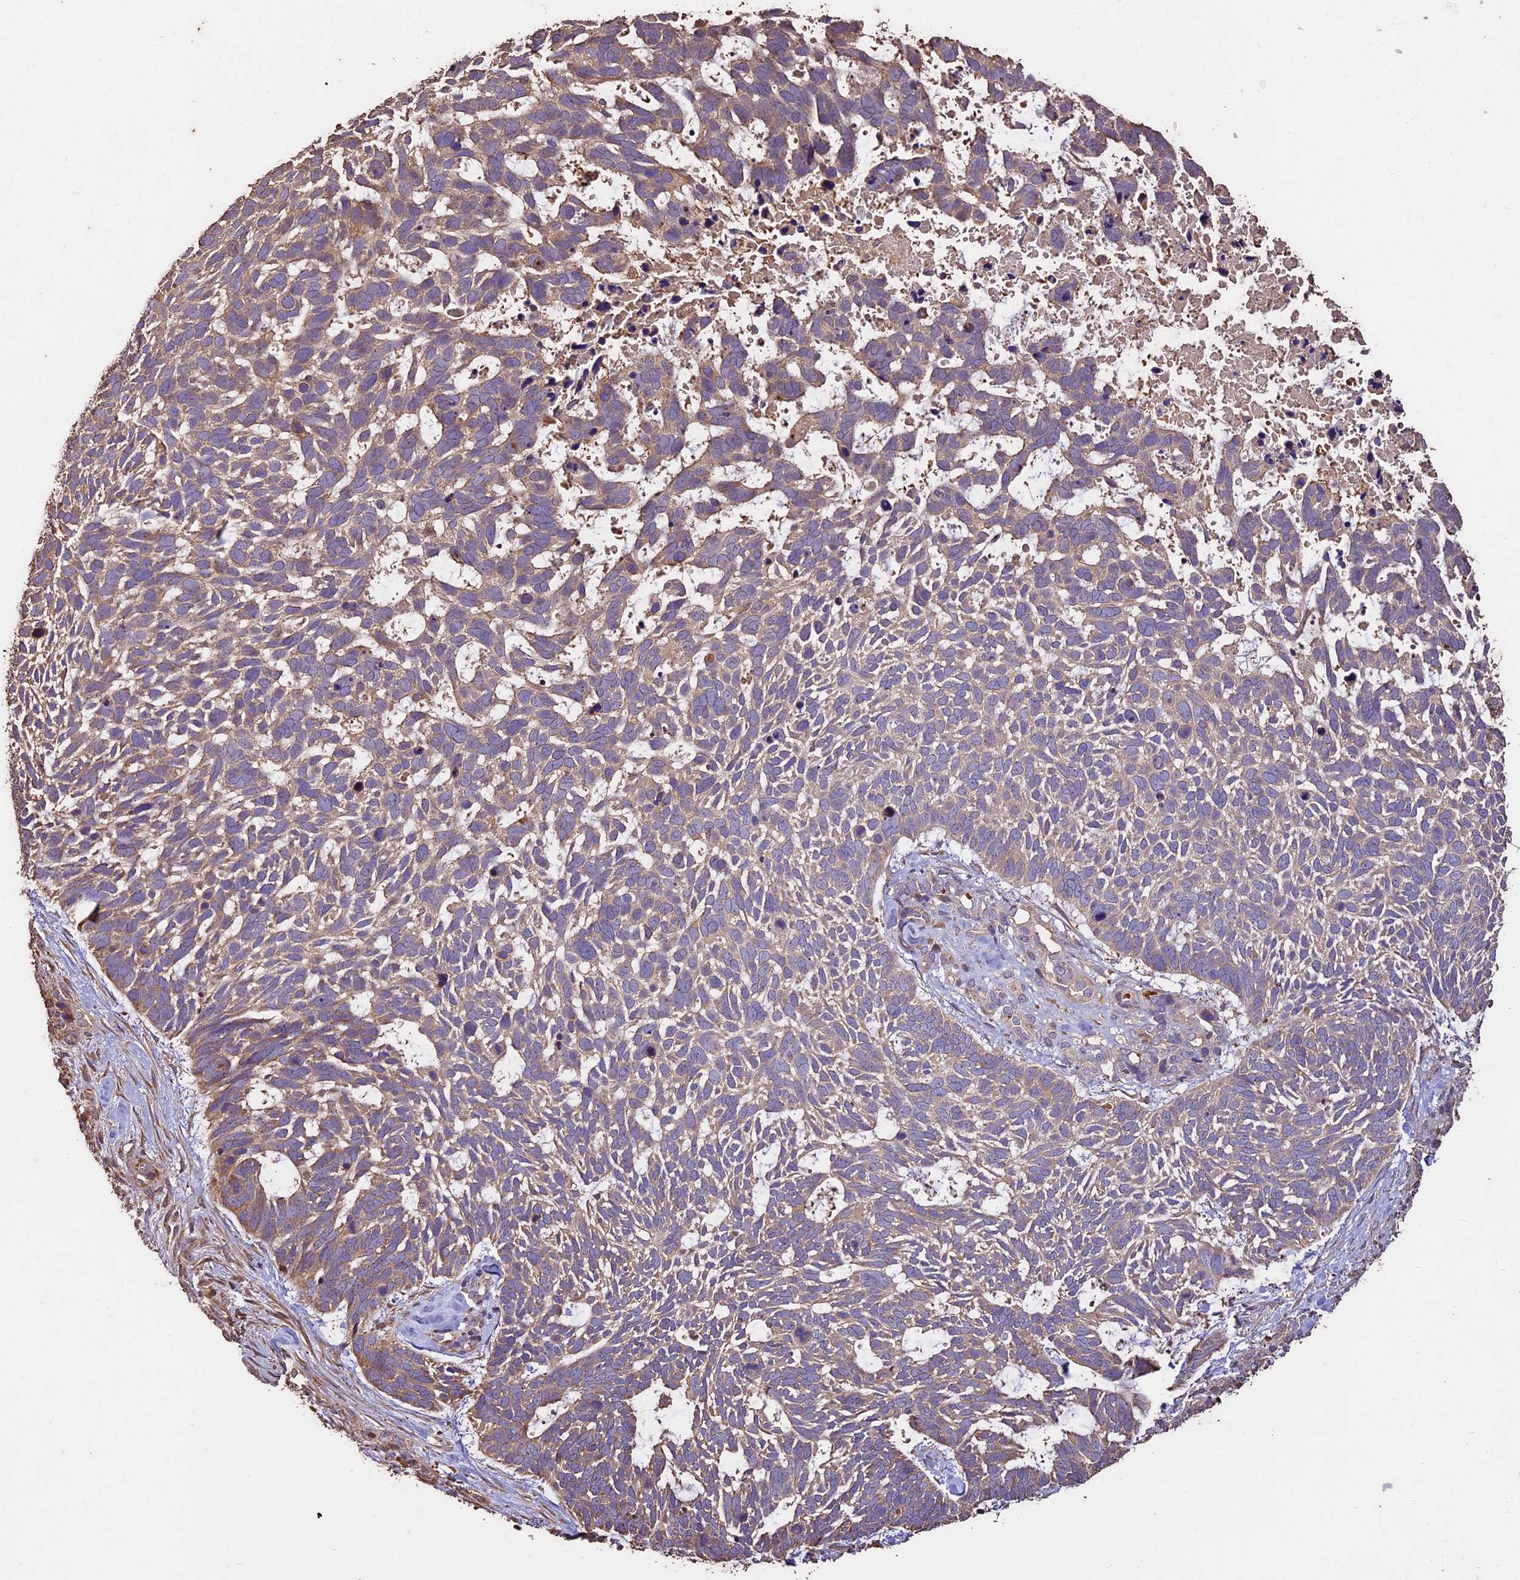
{"staining": {"intensity": "moderate", "quantity": ">75%", "location": "cytoplasmic/membranous"}, "tissue": "skin cancer", "cell_type": "Tumor cells", "image_type": "cancer", "snomed": [{"axis": "morphology", "description": "Basal cell carcinoma"}, {"axis": "topography", "description": "Skin"}], "caption": "The image shows a brown stain indicating the presence of a protein in the cytoplasmic/membranous of tumor cells in basal cell carcinoma (skin).", "gene": "CRLF1", "patient": {"sex": "male", "age": 88}}